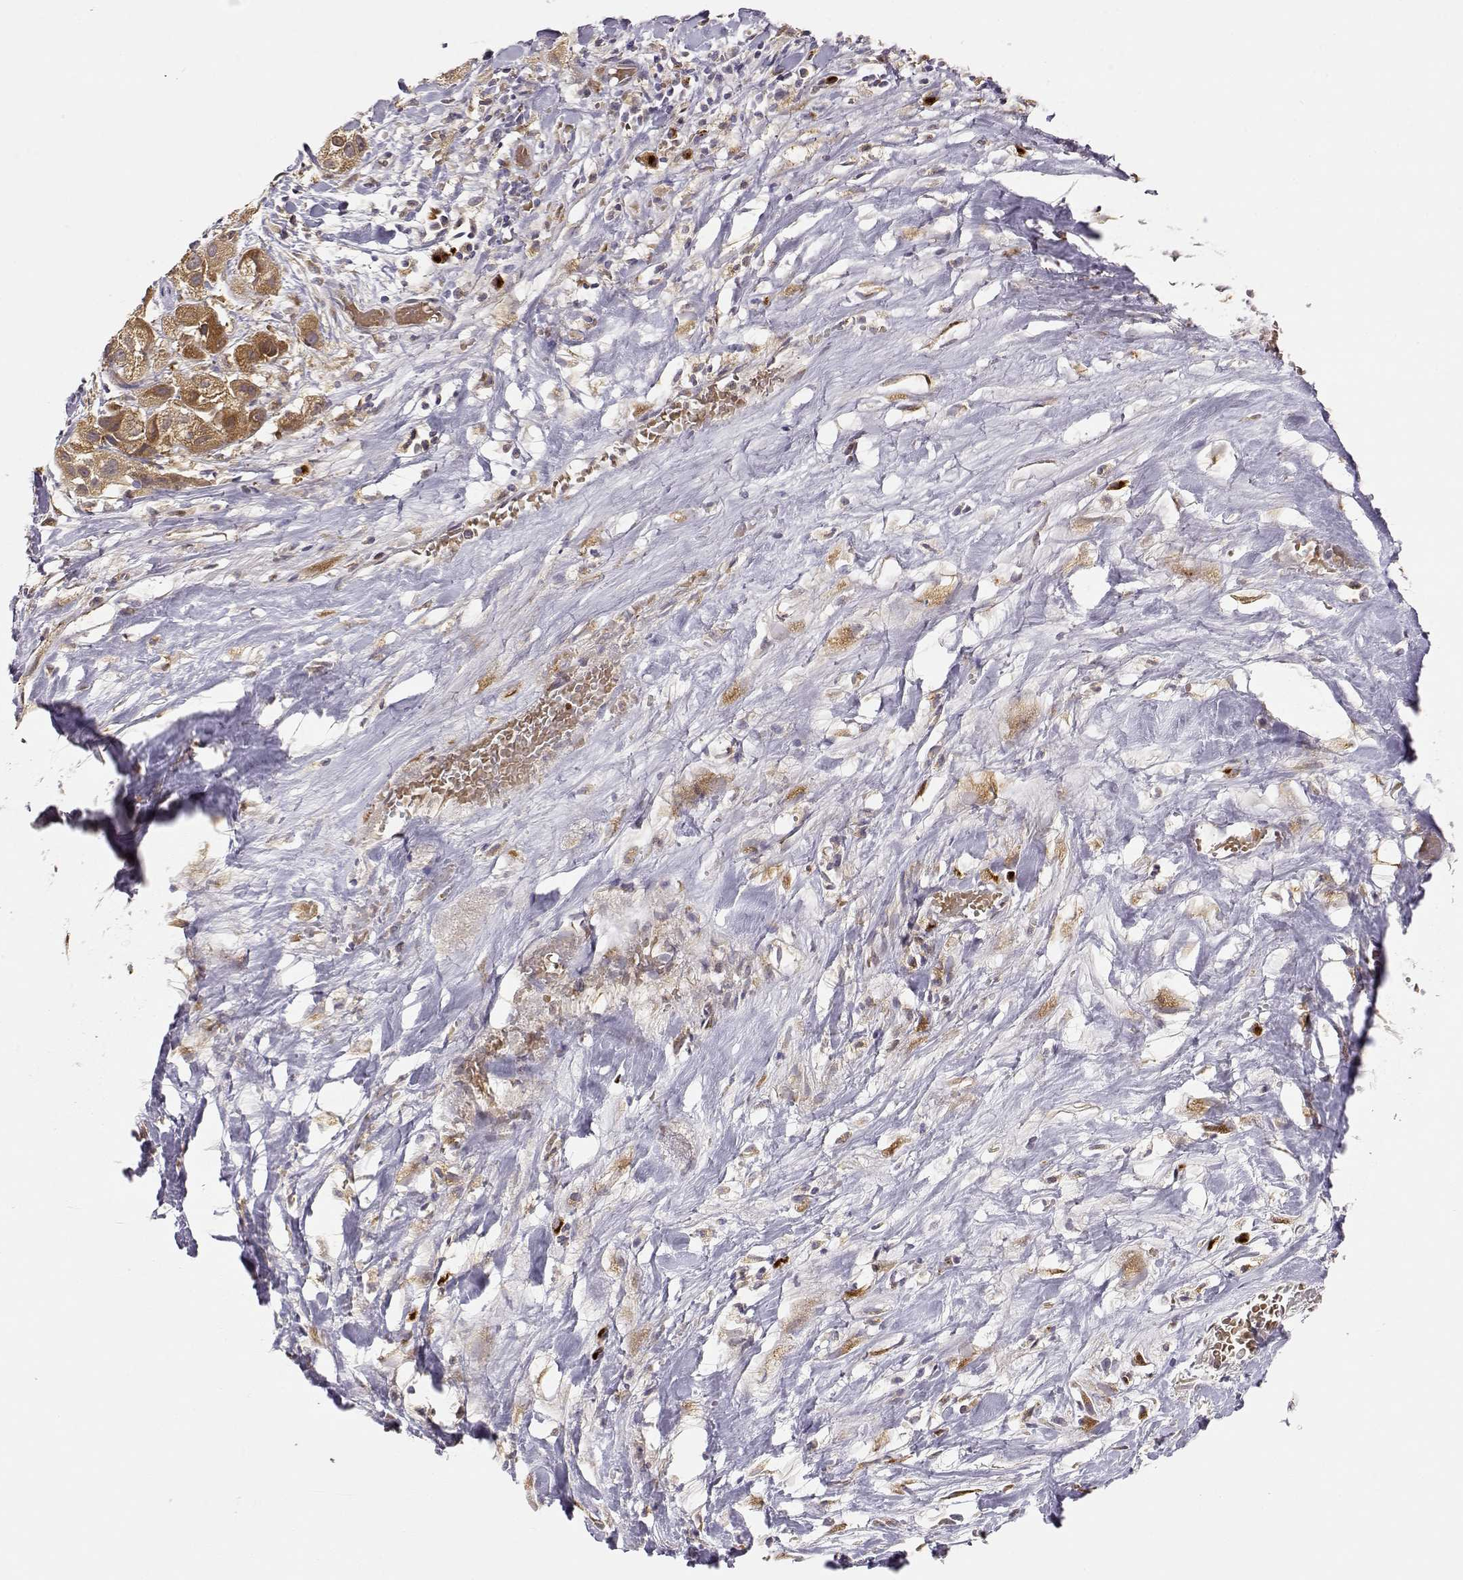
{"staining": {"intensity": "moderate", "quantity": ">75%", "location": "cytoplasmic/membranous"}, "tissue": "liver cancer", "cell_type": "Tumor cells", "image_type": "cancer", "snomed": [{"axis": "morphology", "description": "Cholangiocarcinoma"}, {"axis": "topography", "description": "Liver"}], "caption": "A high-resolution photomicrograph shows IHC staining of liver cancer (cholangiocarcinoma), which shows moderate cytoplasmic/membranous expression in approximately >75% of tumor cells. Nuclei are stained in blue.", "gene": "ERGIC2", "patient": {"sex": "female", "age": 52}}